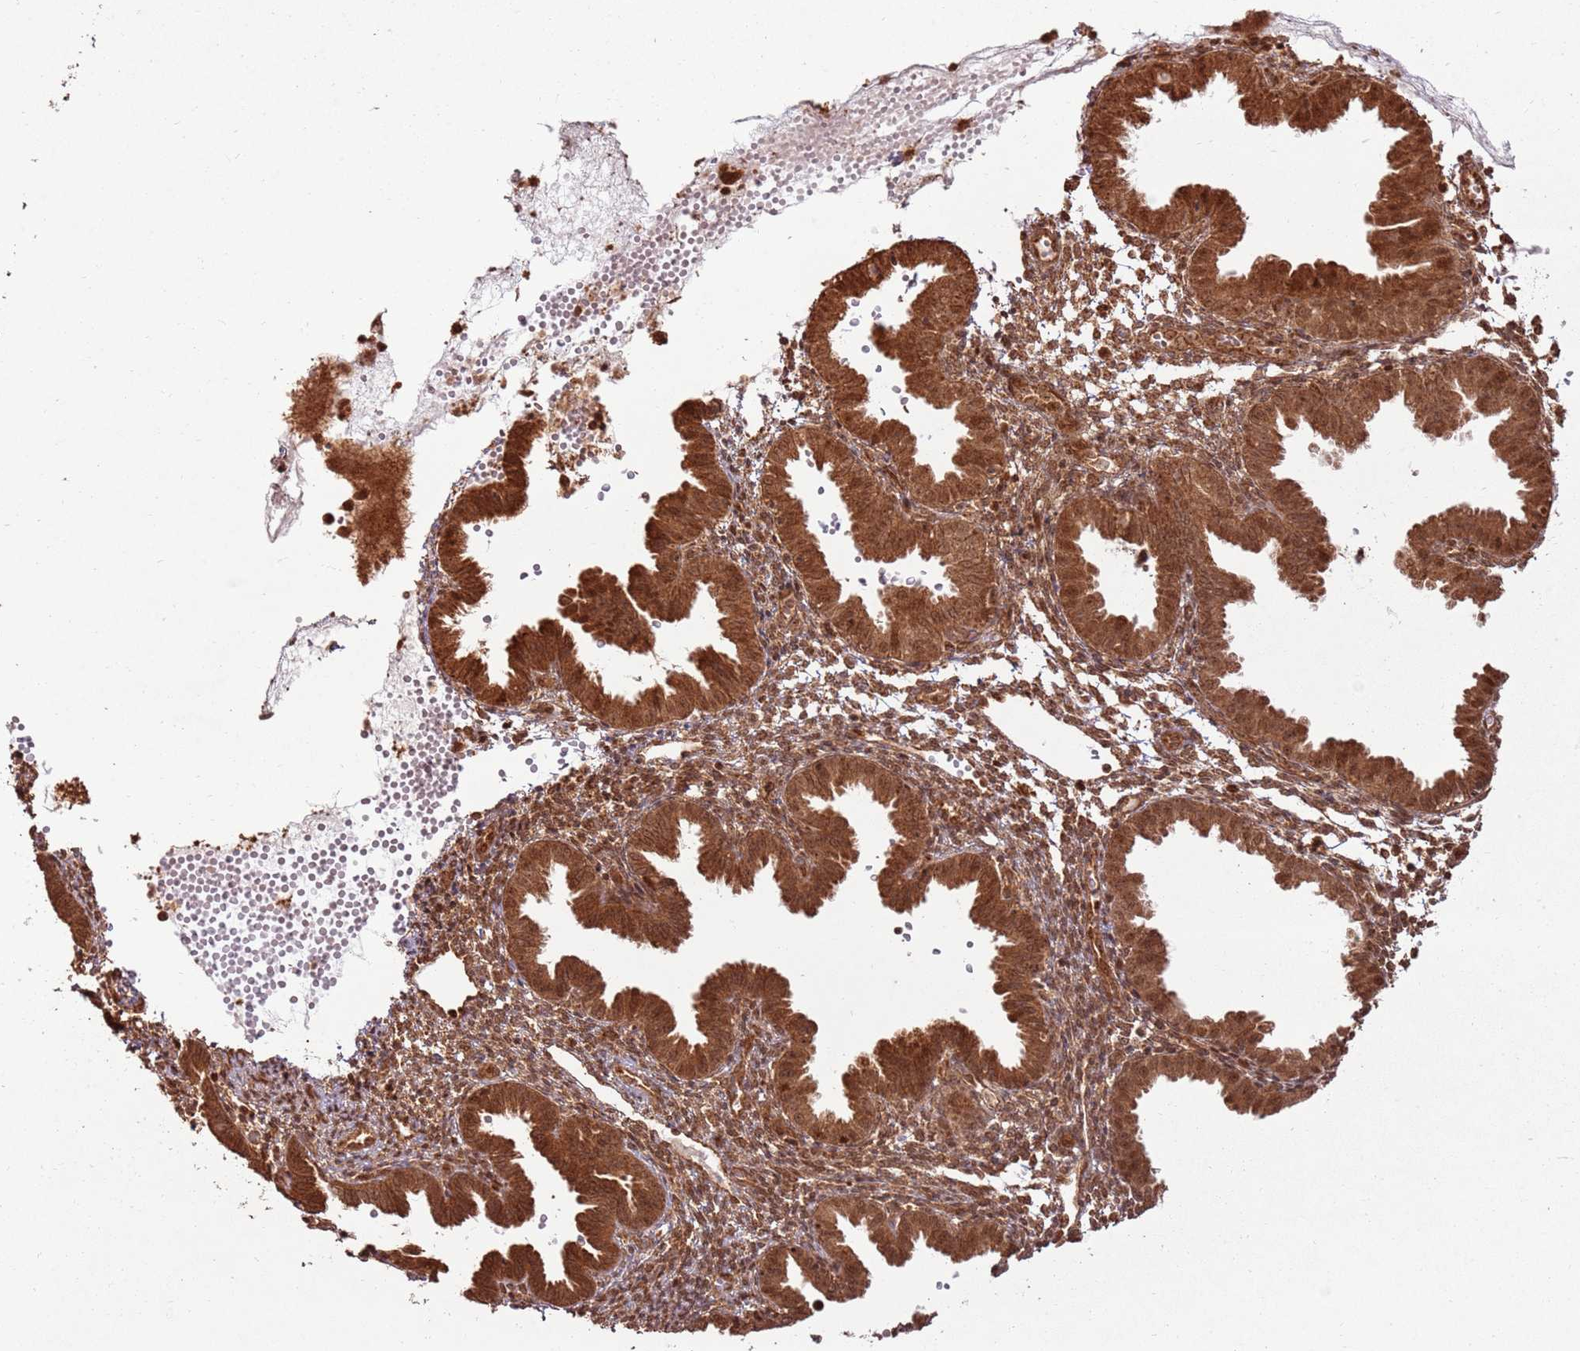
{"staining": {"intensity": "moderate", "quantity": "25%-75%", "location": "cytoplasmic/membranous"}, "tissue": "endometrium", "cell_type": "Cells in endometrial stroma", "image_type": "normal", "snomed": [{"axis": "morphology", "description": "Normal tissue, NOS"}, {"axis": "topography", "description": "Endometrium"}], "caption": "IHC (DAB (3,3'-diaminobenzidine)) staining of normal endometrium displays moderate cytoplasmic/membranous protein staining in approximately 25%-75% of cells in endometrial stroma. The staining was performed using DAB (3,3'-diaminobenzidine) to visualize the protein expression in brown, while the nuclei were stained in blue with hematoxylin (Magnification: 20x).", "gene": "TBC1D13", "patient": {"sex": "female", "age": 33}}